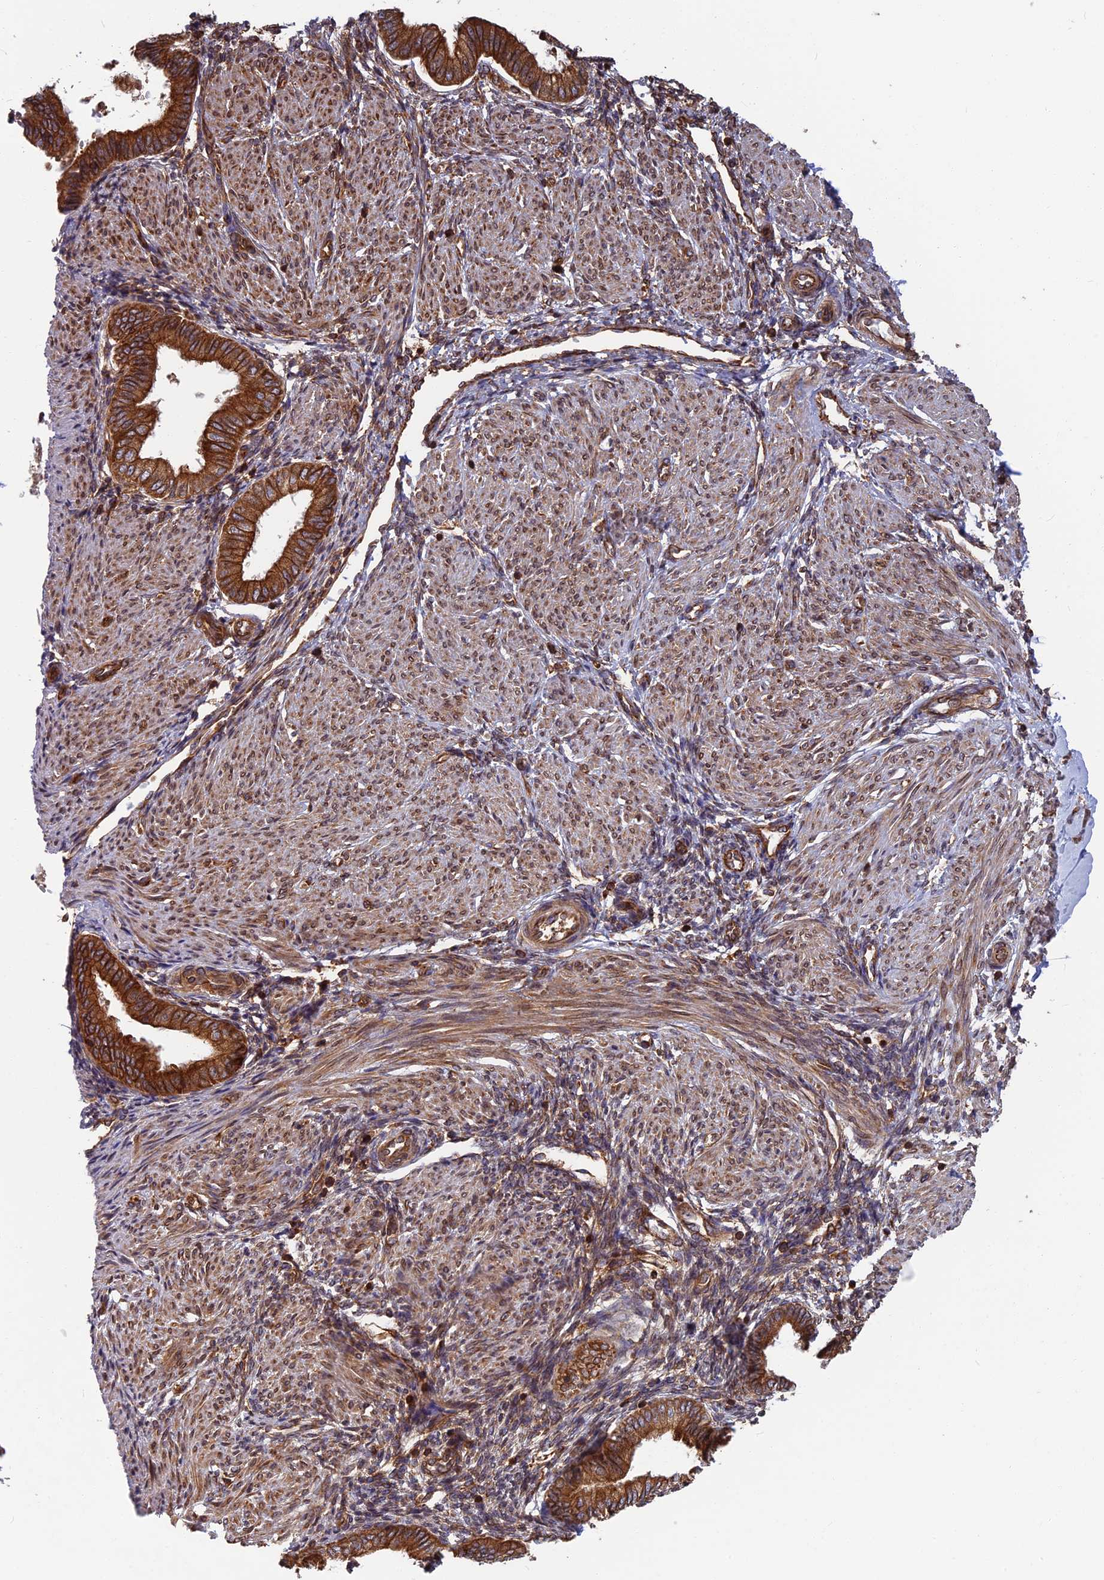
{"staining": {"intensity": "moderate", "quantity": "<25%", "location": "cytoplasmic/membranous"}, "tissue": "endometrium", "cell_type": "Cells in endometrial stroma", "image_type": "normal", "snomed": [{"axis": "morphology", "description": "Normal tissue, NOS"}, {"axis": "topography", "description": "Endometrium"}], "caption": "Approximately <25% of cells in endometrial stroma in unremarkable human endometrium display moderate cytoplasmic/membranous protein positivity as visualized by brown immunohistochemical staining.", "gene": "WDR1", "patient": {"sex": "female", "age": 53}}